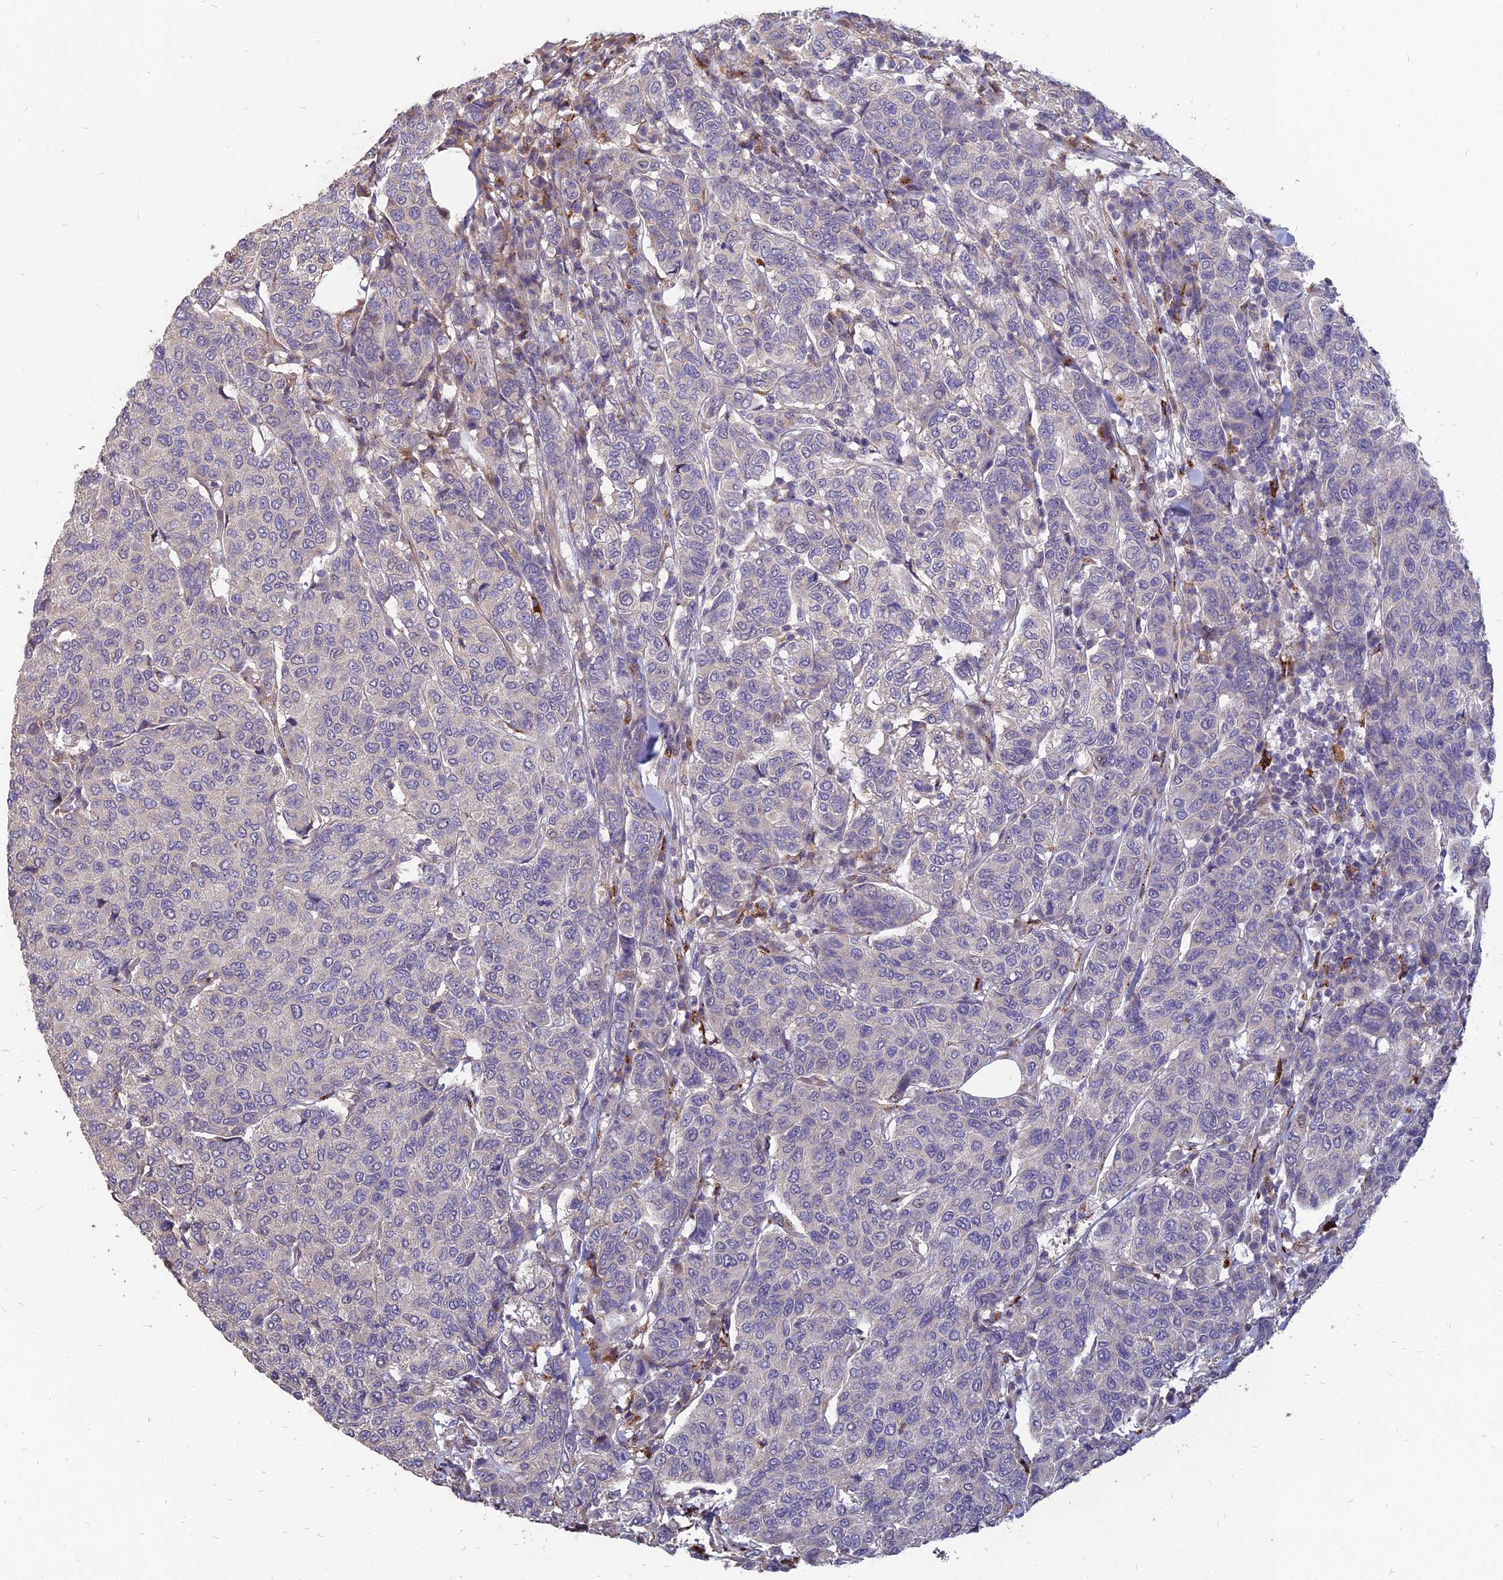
{"staining": {"intensity": "negative", "quantity": "none", "location": "none"}, "tissue": "breast cancer", "cell_type": "Tumor cells", "image_type": "cancer", "snomed": [{"axis": "morphology", "description": "Duct carcinoma"}, {"axis": "topography", "description": "Breast"}], "caption": "Immunohistochemical staining of breast infiltrating ductal carcinoma displays no significant positivity in tumor cells.", "gene": "ST3GAL6", "patient": {"sex": "female", "age": 55}}